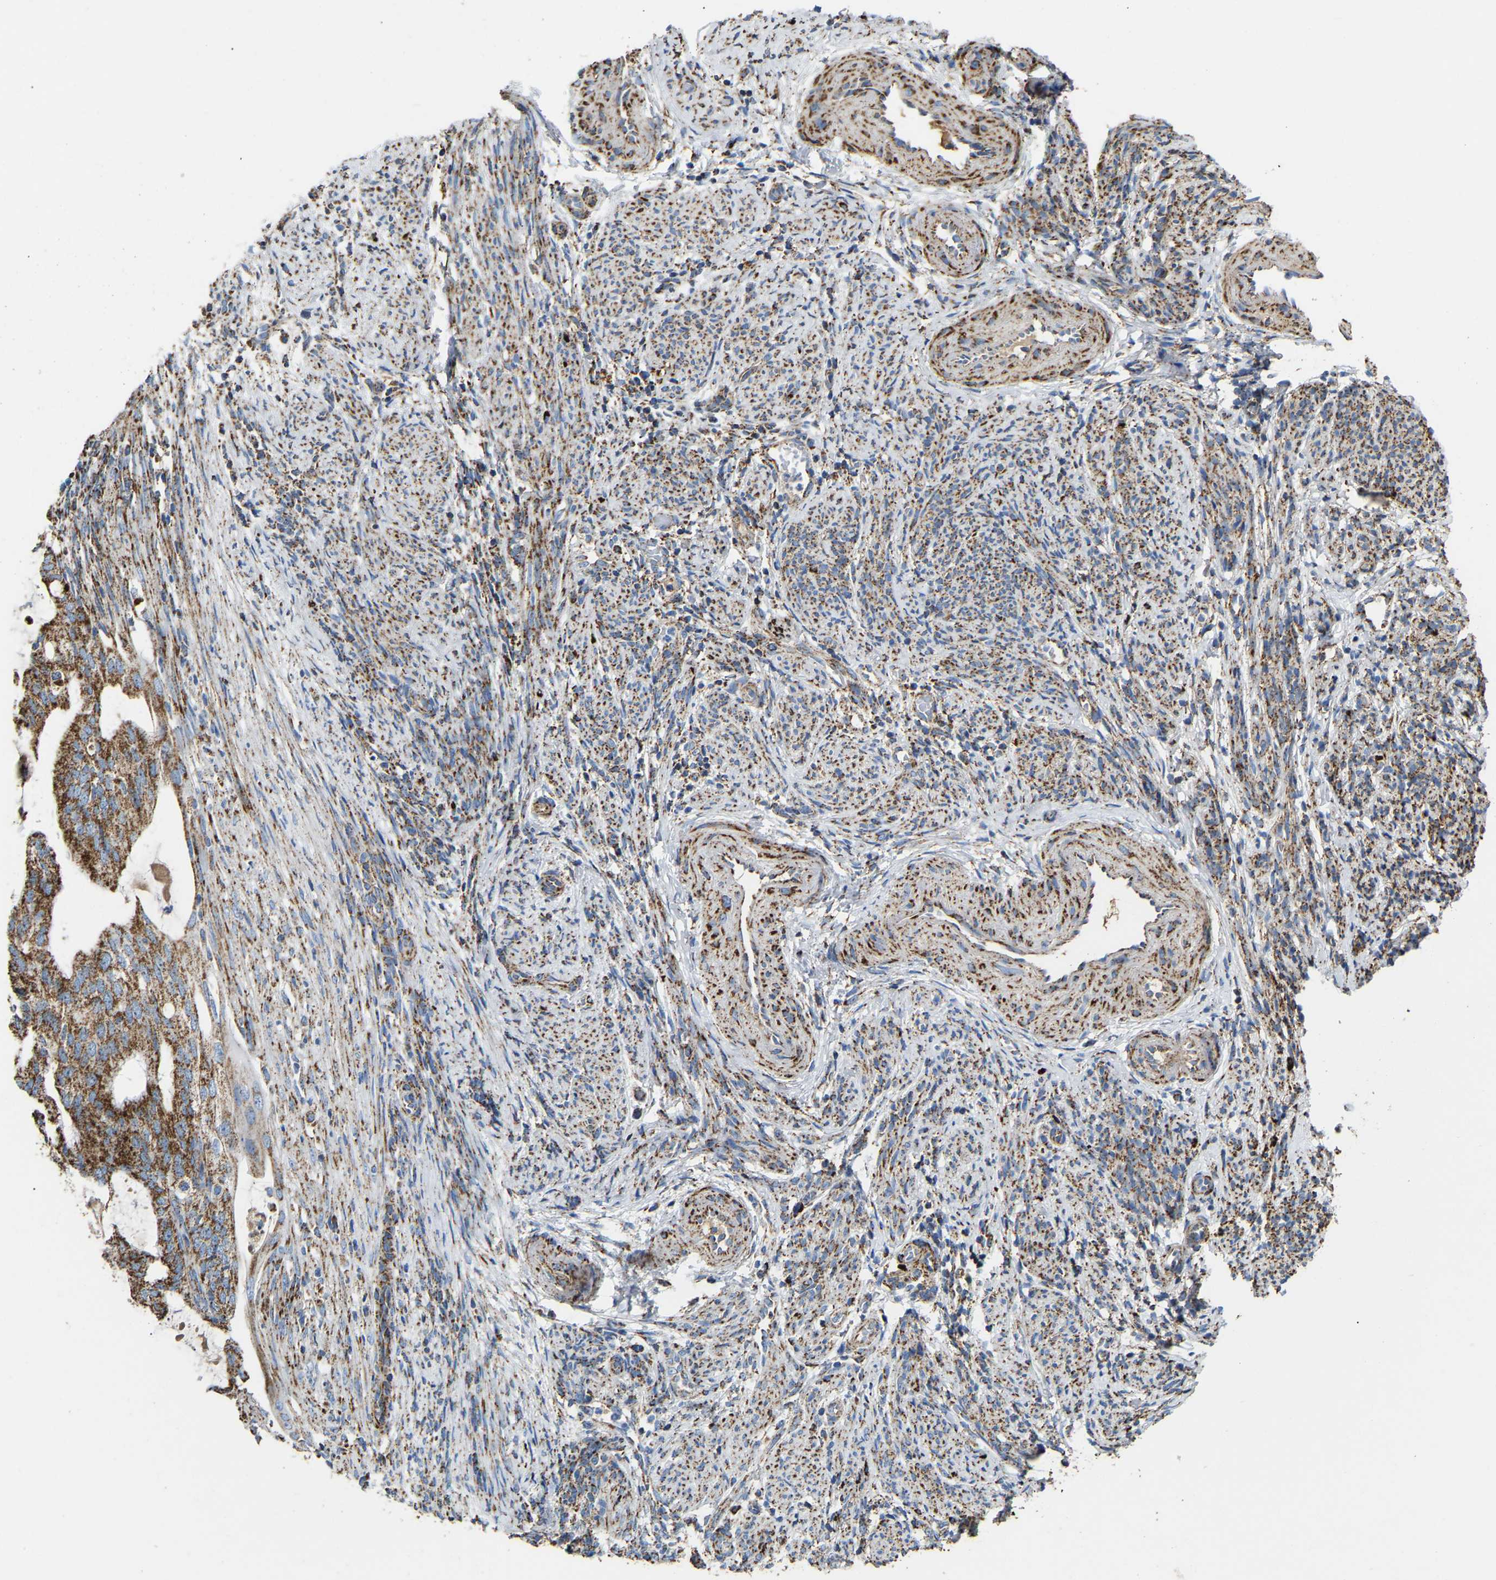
{"staining": {"intensity": "moderate", "quantity": ">75%", "location": "cytoplasmic/membranous"}, "tissue": "endometrial cancer", "cell_type": "Tumor cells", "image_type": "cancer", "snomed": [{"axis": "morphology", "description": "Adenocarcinoma, NOS"}, {"axis": "topography", "description": "Endometrium"}], "caption": "Moderate cytoplasmic/membranous staining is identified in approximately >75% of tumor cells in endometrial cancer.", "gene": "HIBADH", "patient": {"sex": "female", "age": 58}}